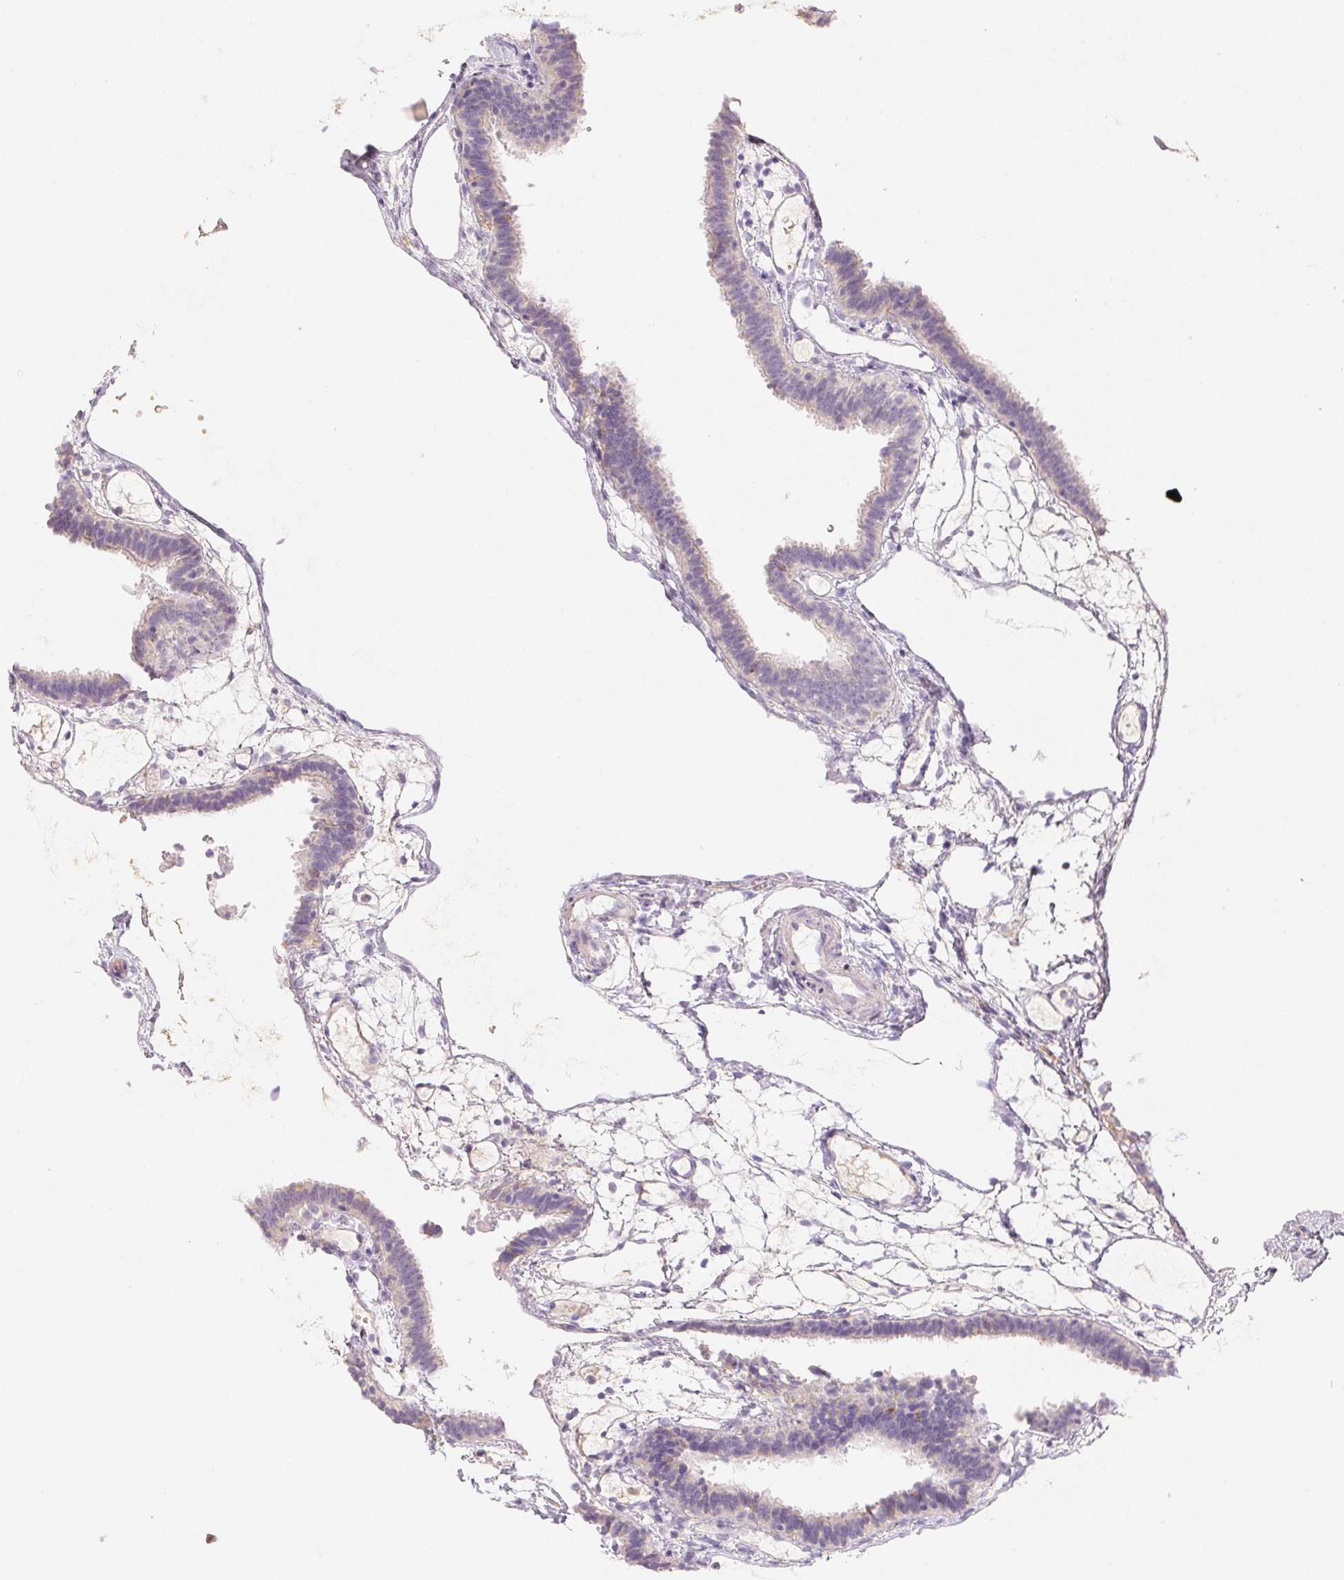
{"staining": {"intensity": "negative", "quantity": "none", "location": "none"}, "tissue": "fallopian tube", "cell_type": "Glandular cells", "image_type": "normal", "snomed": [{"axis": "morphology", "description": "Normal tissue, NOS"}, {"axis": "topography", "description": "Fallopian tube"}], "caption": "Histopathology image shows no significant protein staining in glandular cells of unremarkable fallopian tube.", "gene": "ACVR1B", "patient": {"sex": "female", "age": 37}}